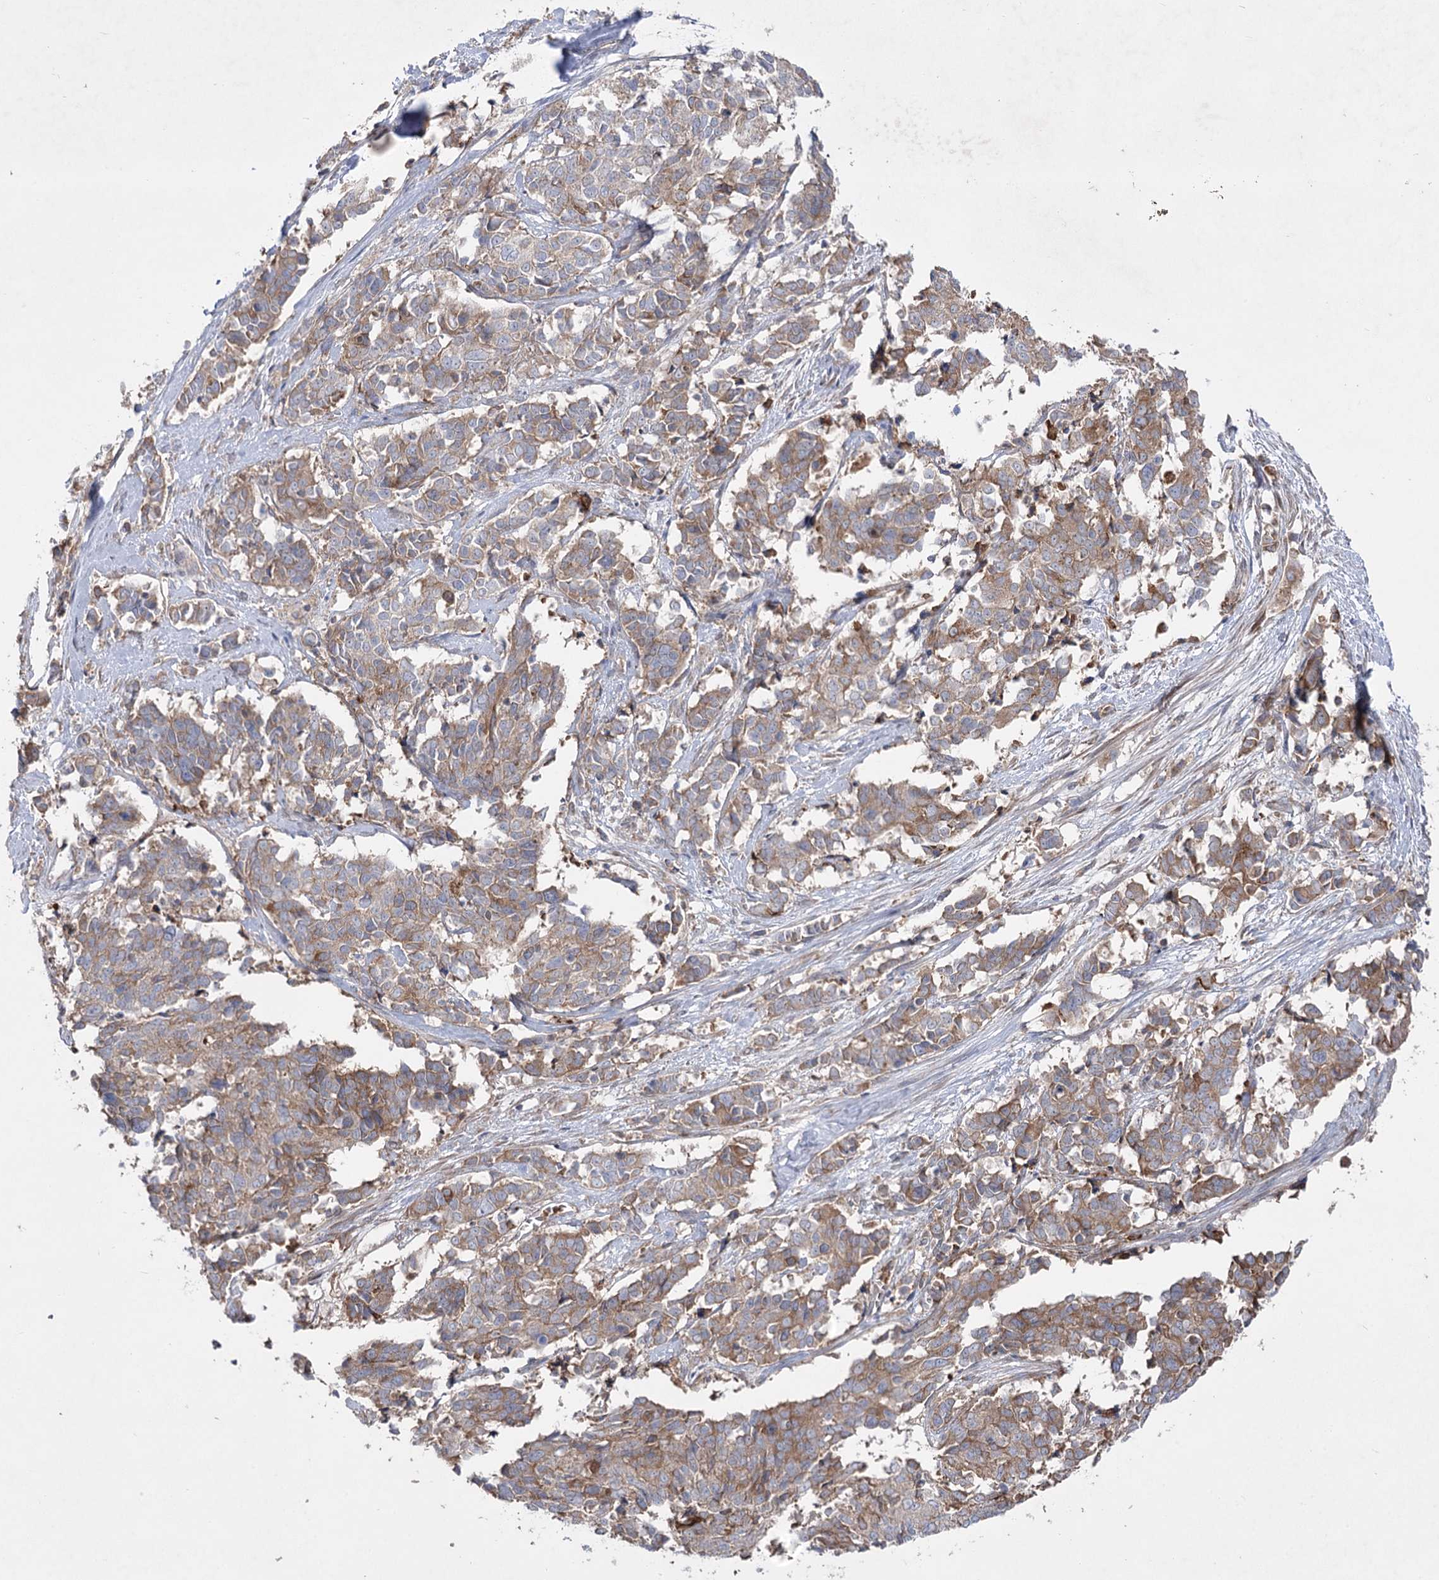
{"staining": {"intensity": "moderate", "quantity": ">75%", "location": "cytoplasmic/membranous"}, "tissue": "cervical cancer", "cell_type": "Tumor cells", "image_type": "cancer", "snomed": [{"axis": "morphology", "description": "Normal tissue, NOS"}, {"axis": "morphology", "description": "Squamous cell carcinoma, NOS"}, {"axis": "topography", "description": "Cervix"}], "caption": "Tumor cells display medium levels of moderate cytoplasmic/membranous positivity in approximately >75% of cells in squamous cell carcinoma (cervical).", "gene": "PLEKHA5", "patient": {"sex": "female", "age": 35}}